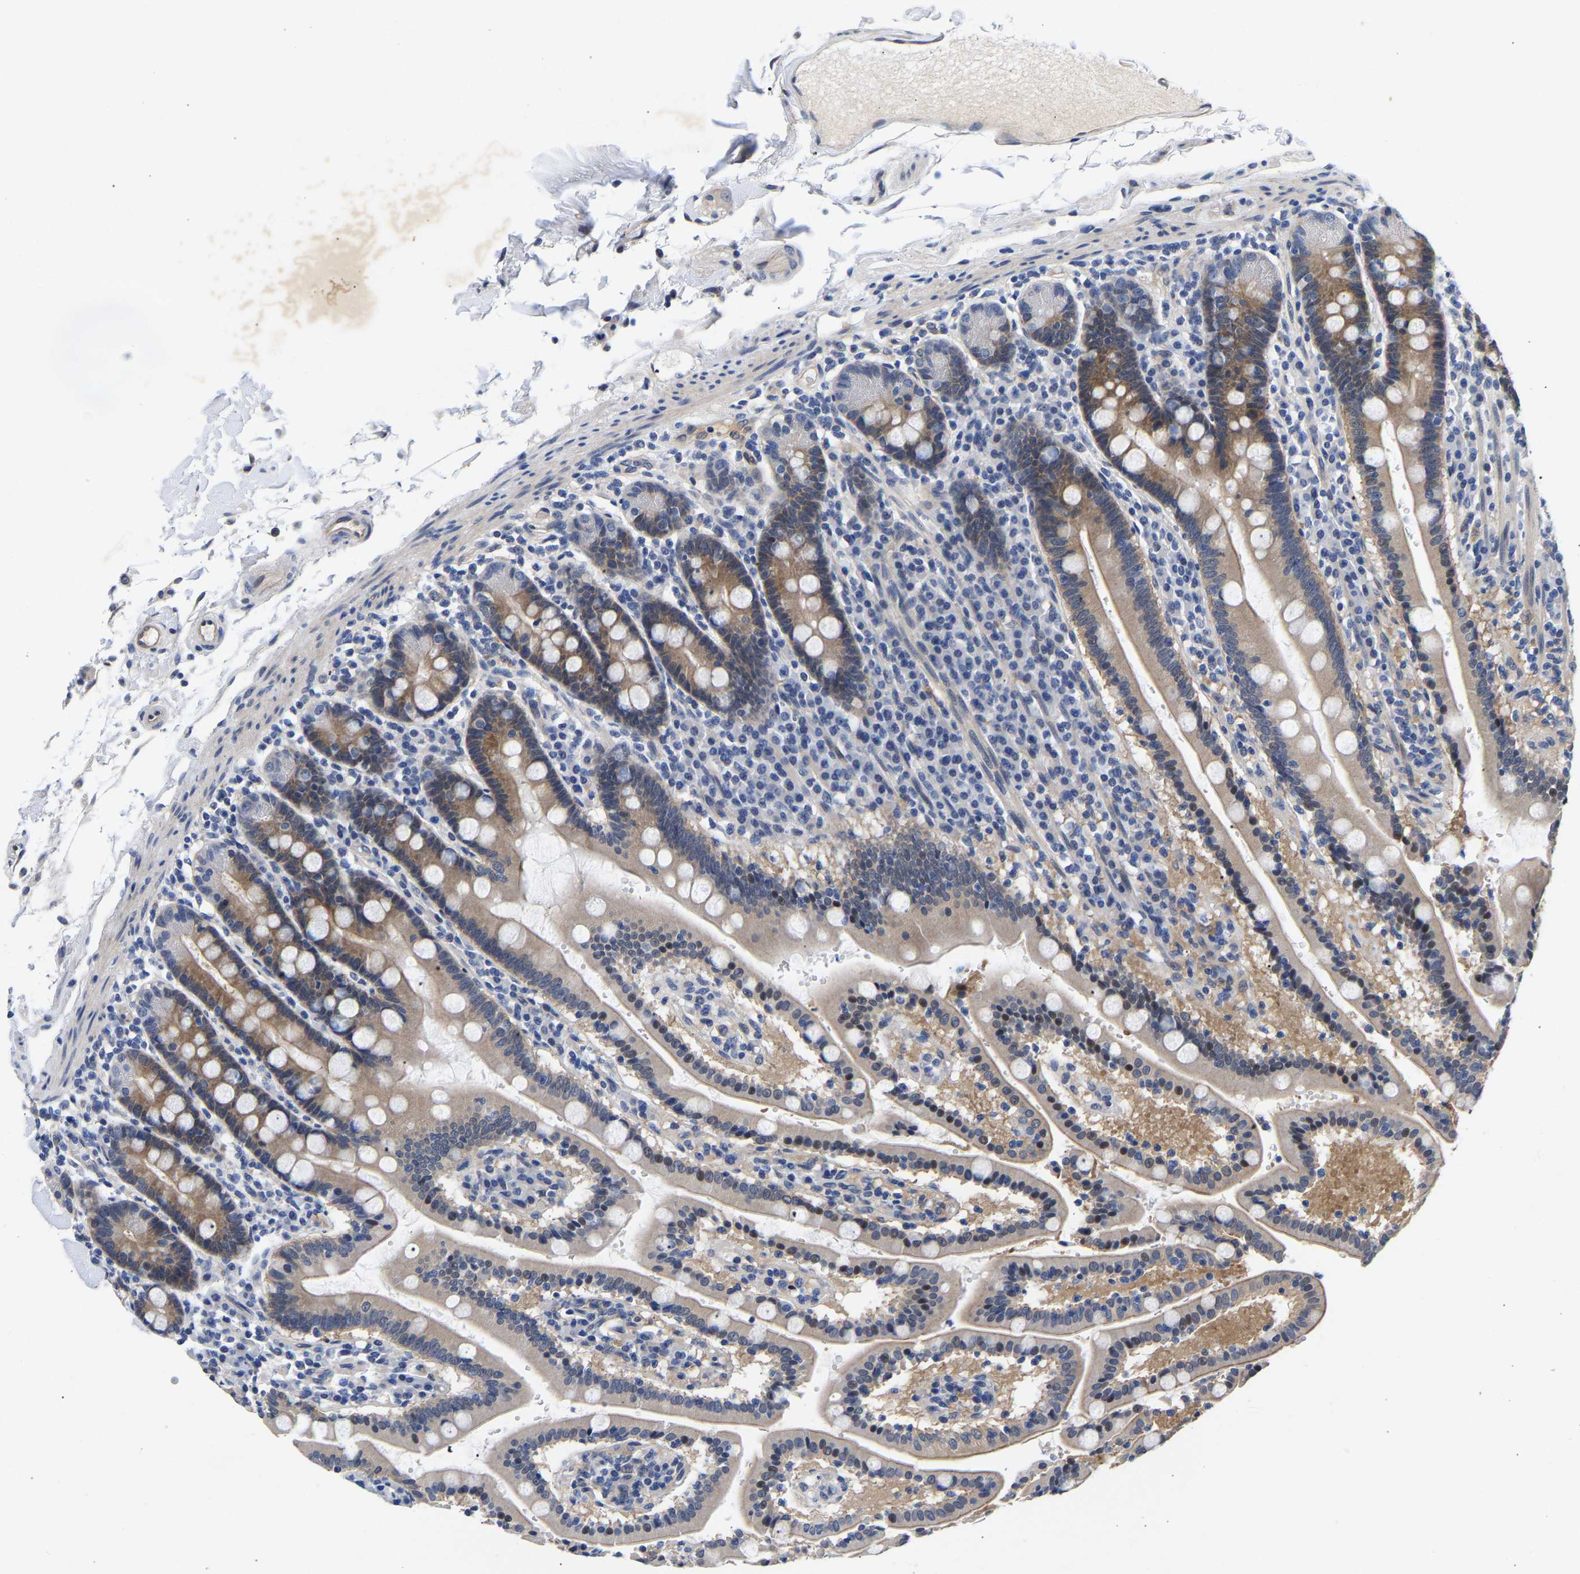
{"staining": {"intensity": "weak", "quantity": "<25%", "location": "cytoplasmic/membranous"}, "tissue": "duodenum", "cell_type": "Glandular cells", "image_type": "normal", "snomed": [{"axis": "morphology", "description": "Normal tissue, NOS"}, {"axis": "topography", "description": "Small intestine, NOS"}], "caption": "IHC image of benign duodenum: human duodenum stained with DAB exhibits no significant protein positivity in glandular cells.", "gene": "CCDC6", "patient": {"sex": "female", "age": 71}}